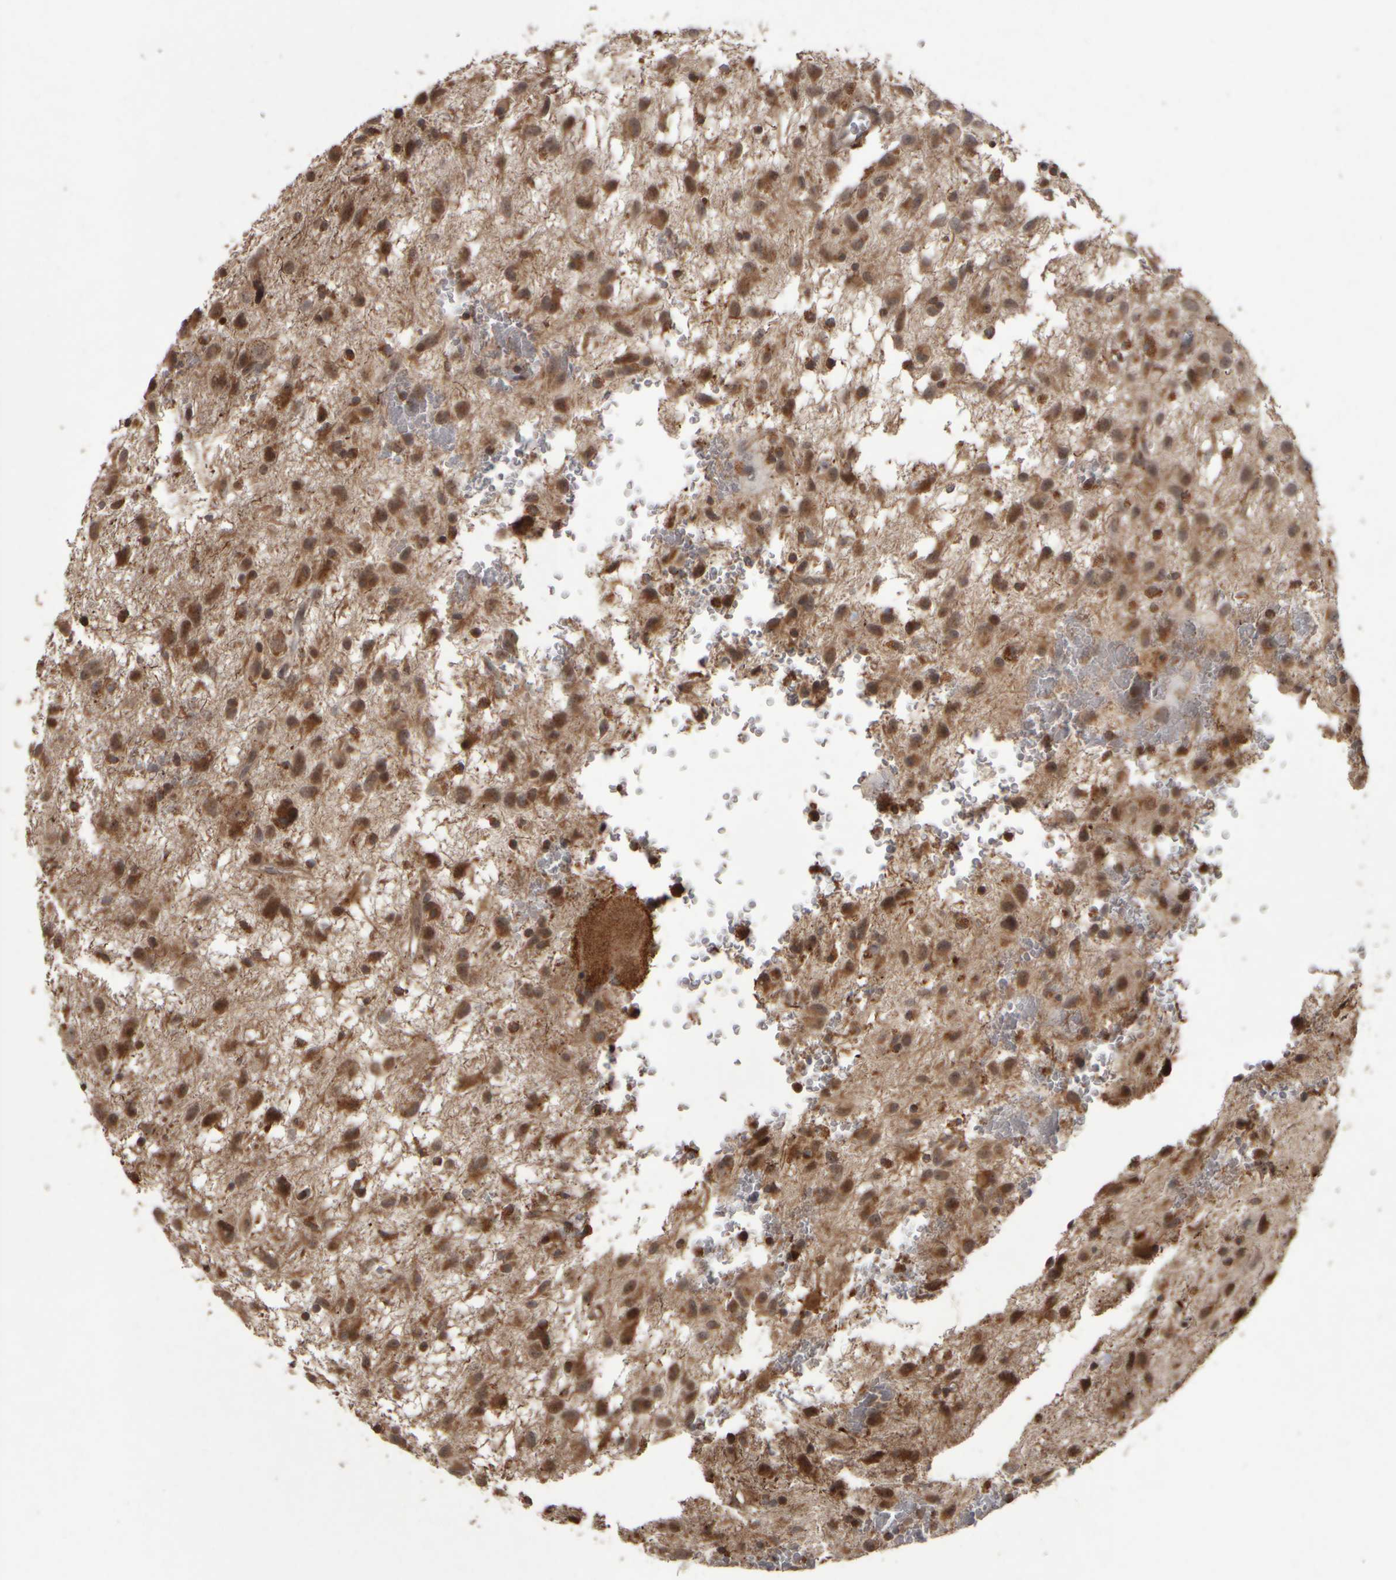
{"staining": {"intensity": "moderate", "quantity": ">75%", "location": "cytoplasmic/membranous"}, "tissue": "glioma", "cell_type": "Tumor cells", "image_type": "cancer", "snomed": [{"axis": "morphology", "description": "Glioma, malignant, Low grade"}, {"axis": "topography", "description": "Brain"}], "caption": "IHC histopathology image of neoplastic tissue: glioma stained using immunohistochemistry exhibits medium levels of moderate protein expression localized specifically in the cytoplasmic/membranous of tumor cells, appearing as a cytoplasmic/membranous brown color.", "gene": "AGBL3", "patient": {"sex": "male", "age": 77}}